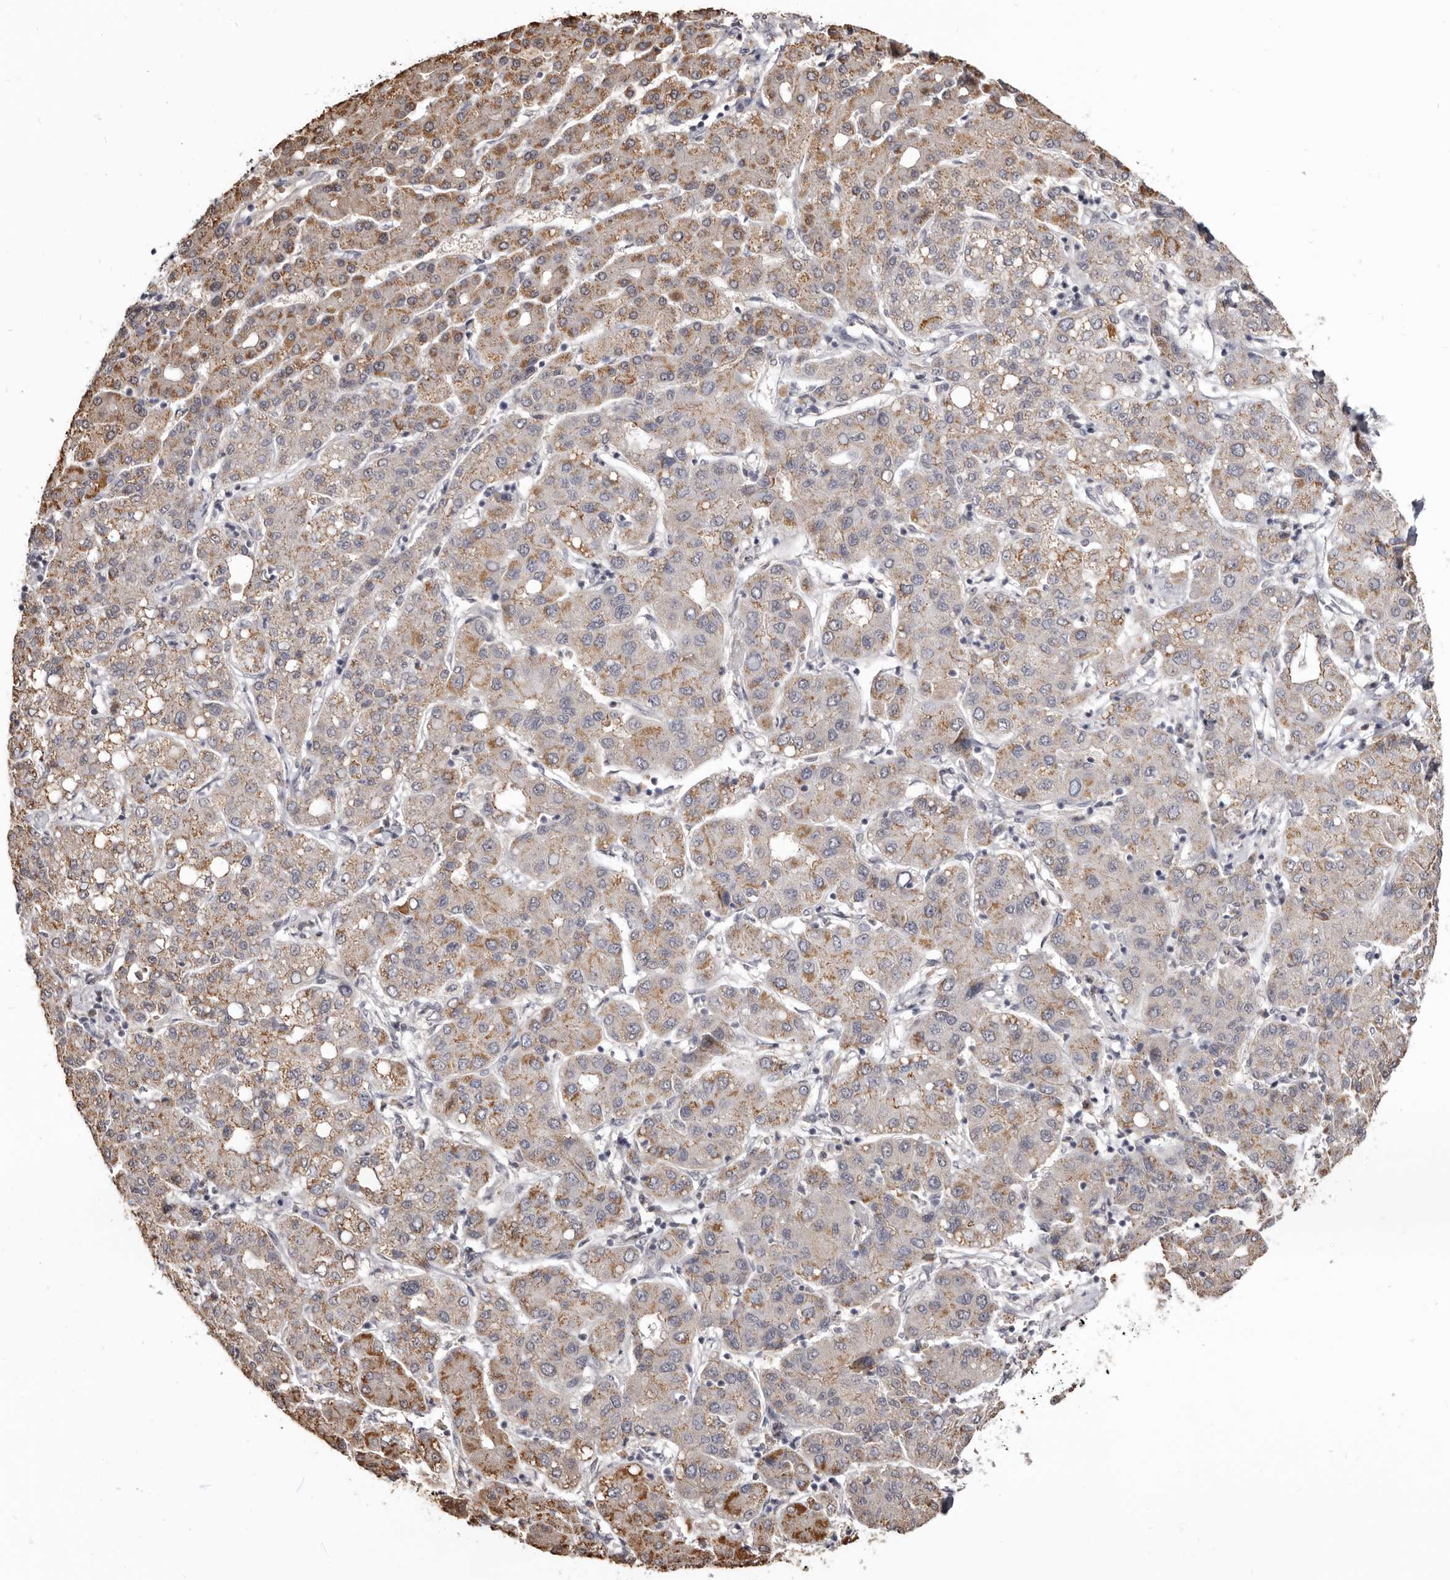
{"staining": {"intensity": "moderate", "quantity": "25%-75%", "location": "cytoplasmic/membranous"}, "tissue": "liver cancer", "cell_type": "Tumor cells", "image_type": "cancer", "snomed": [{"axis": "morphology", "description": "Carcinoma, Hepatocellular, NOS"}, {"axis": "topography", "description": "Liver"}], "caption": "Protein analysis of liver cancer (hepatocellular carcinoma) tissue reveals moderate cytoplasmic/membranous expression in about 25%-75% of tumor cells. (brown staining indicates protein expression, while blue staining denotes nuclei).", "gene": "CGN", "patient": {"sex": "male", "age": 65}}